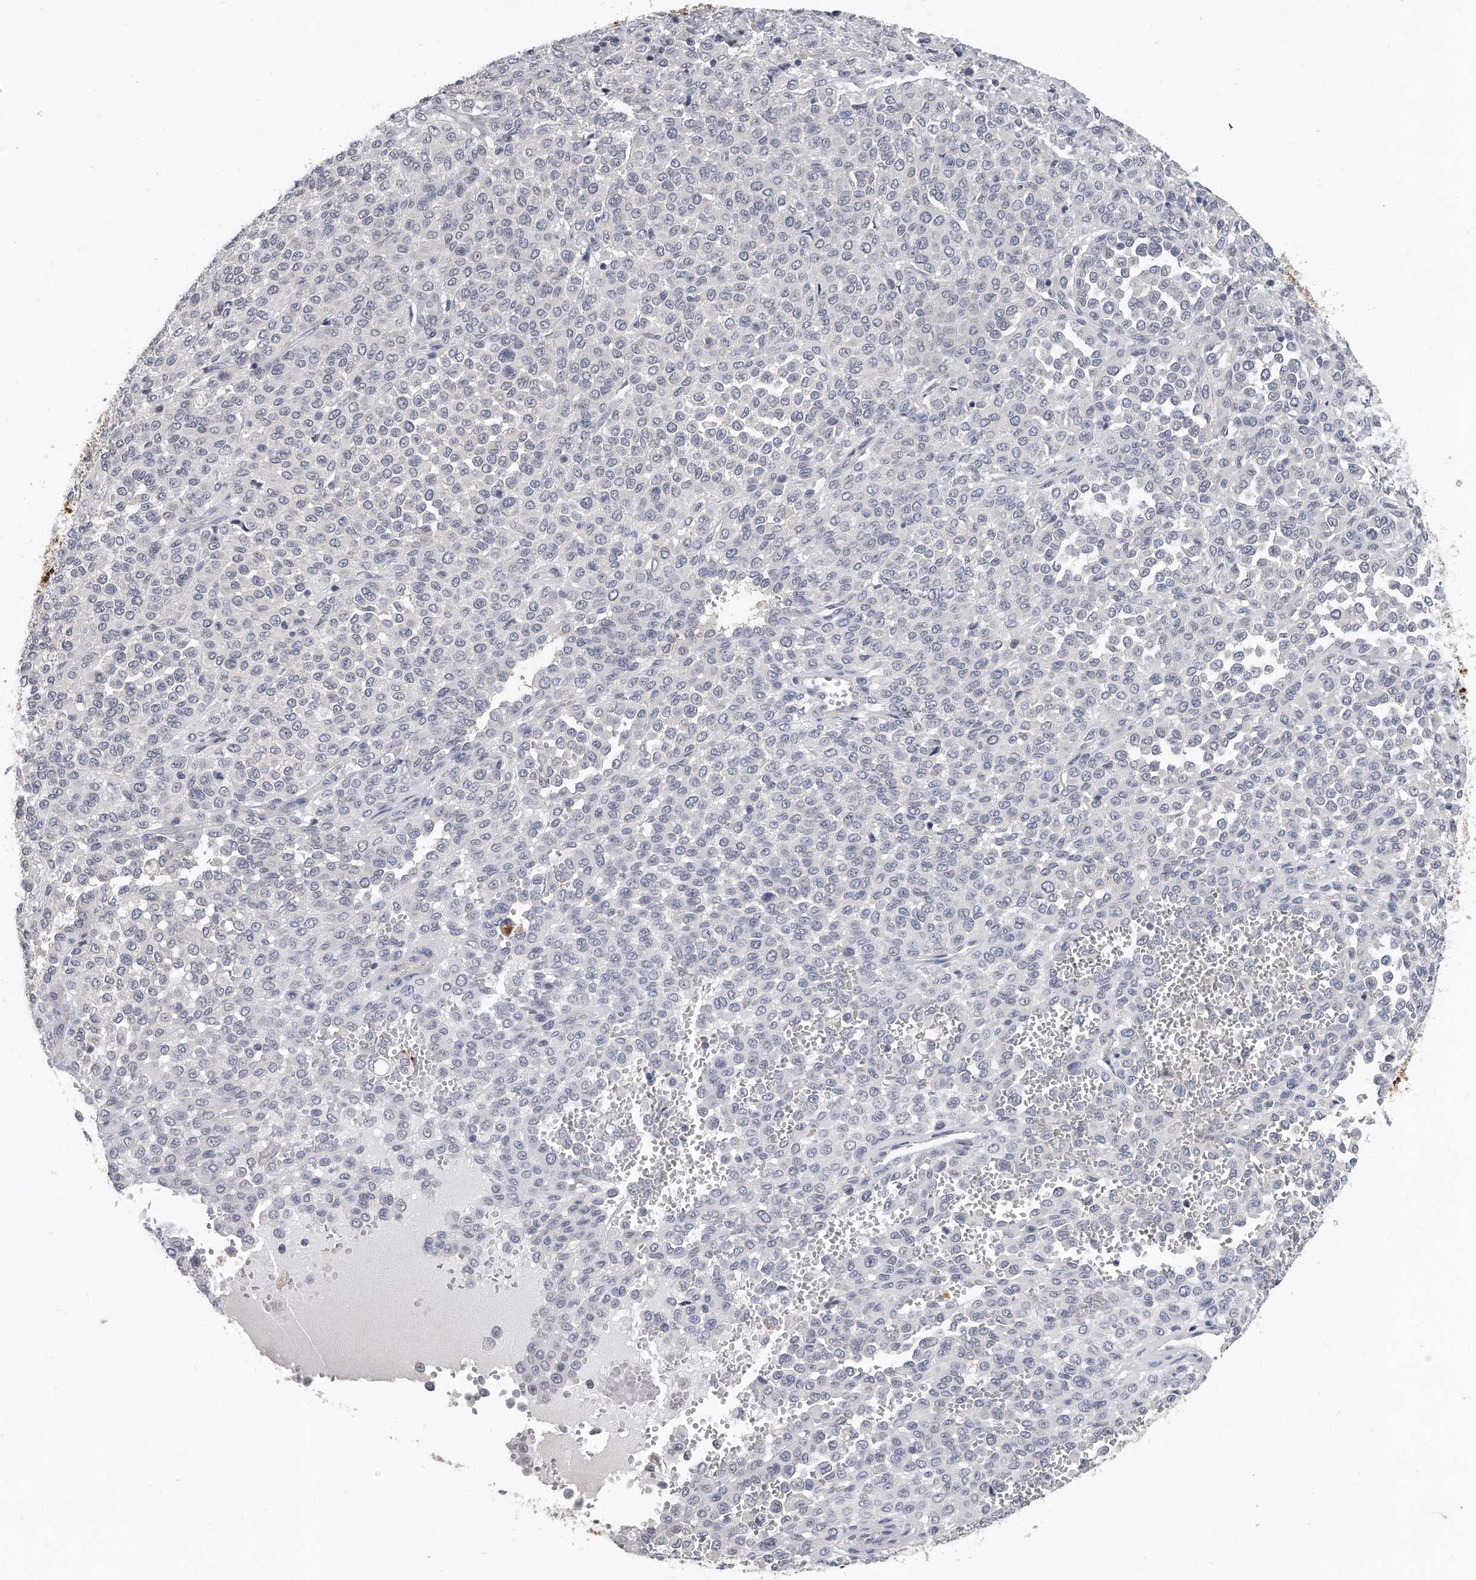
{"staining": {"intensity": "negative", "quantity": "none", "location": "none"}, "tissue": "melanoma", "cell_type": "Tumor cells", "image_type": "cancer", "snomed": [{"axis": "morphology", "description": "Malignant melanoma, Metastatic site"}, {"axis": "topography", "description": "Pancreas"}], "caption": "IHC of human malignant melanoma (metastatic site) exhibits no staining in tumor cells.", "gene": "KLHL7", "patient": {"sex": "female", "age": 30}}